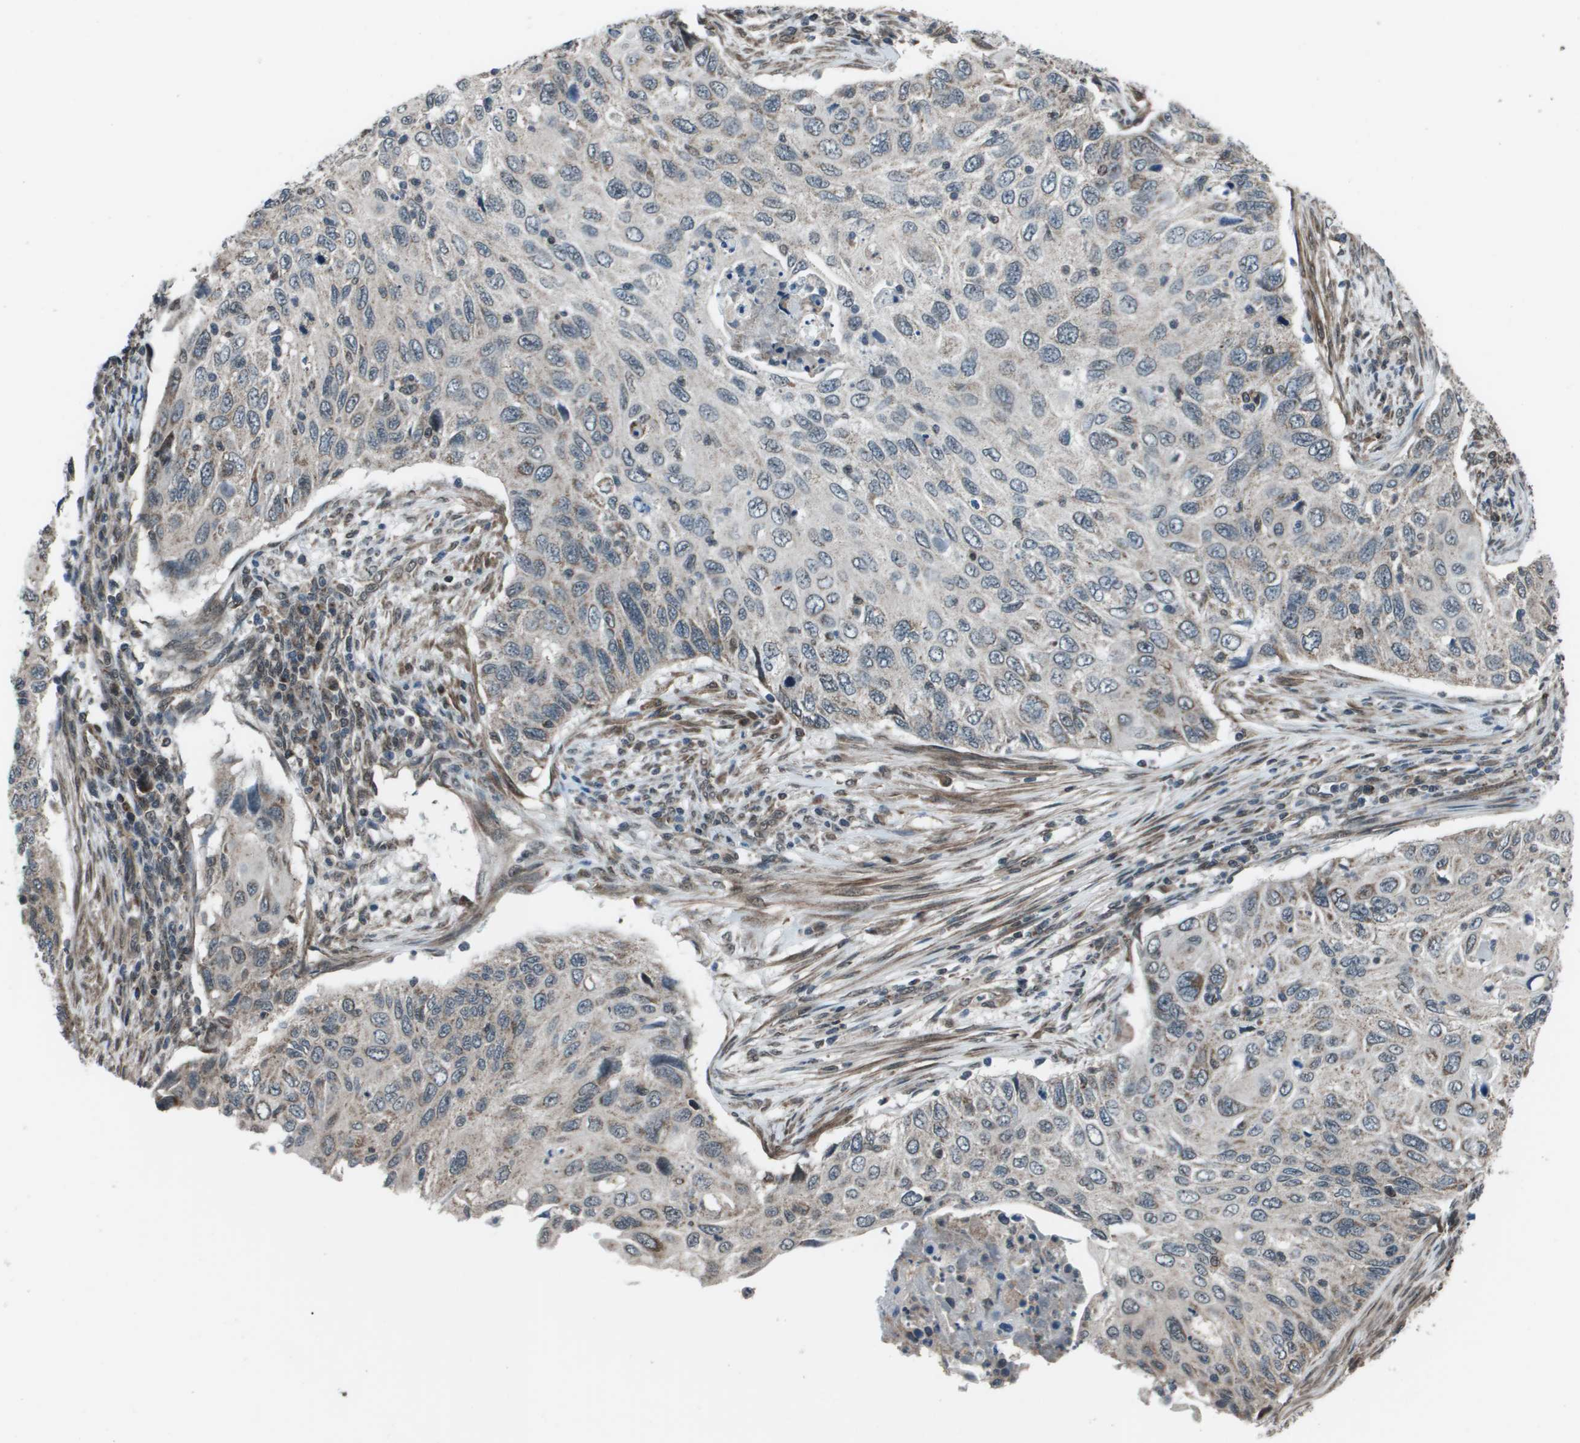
{"staining": {"intensity": "weak", "quantity": "<25%", "location": "cytoplasmic/membranous"}, "tissue": "cervical cancer", "cell_type": "Tumor cells", "image_type": "cancer", "snomed": [{"axis": "morphology", "description": "Squamous cell carcinoma, NOS"}, {"axis": "topography", "description": "Cervix"}], "caption": "A high-resolution histopathology image shows immunohistochemistry (IHC) staining of squamous cell carcinoma (cervical), which exhibits no significant positivity in tumor cells.", "gene": "PPFIA1", "patient": {"sex": "female", "age": 70}}